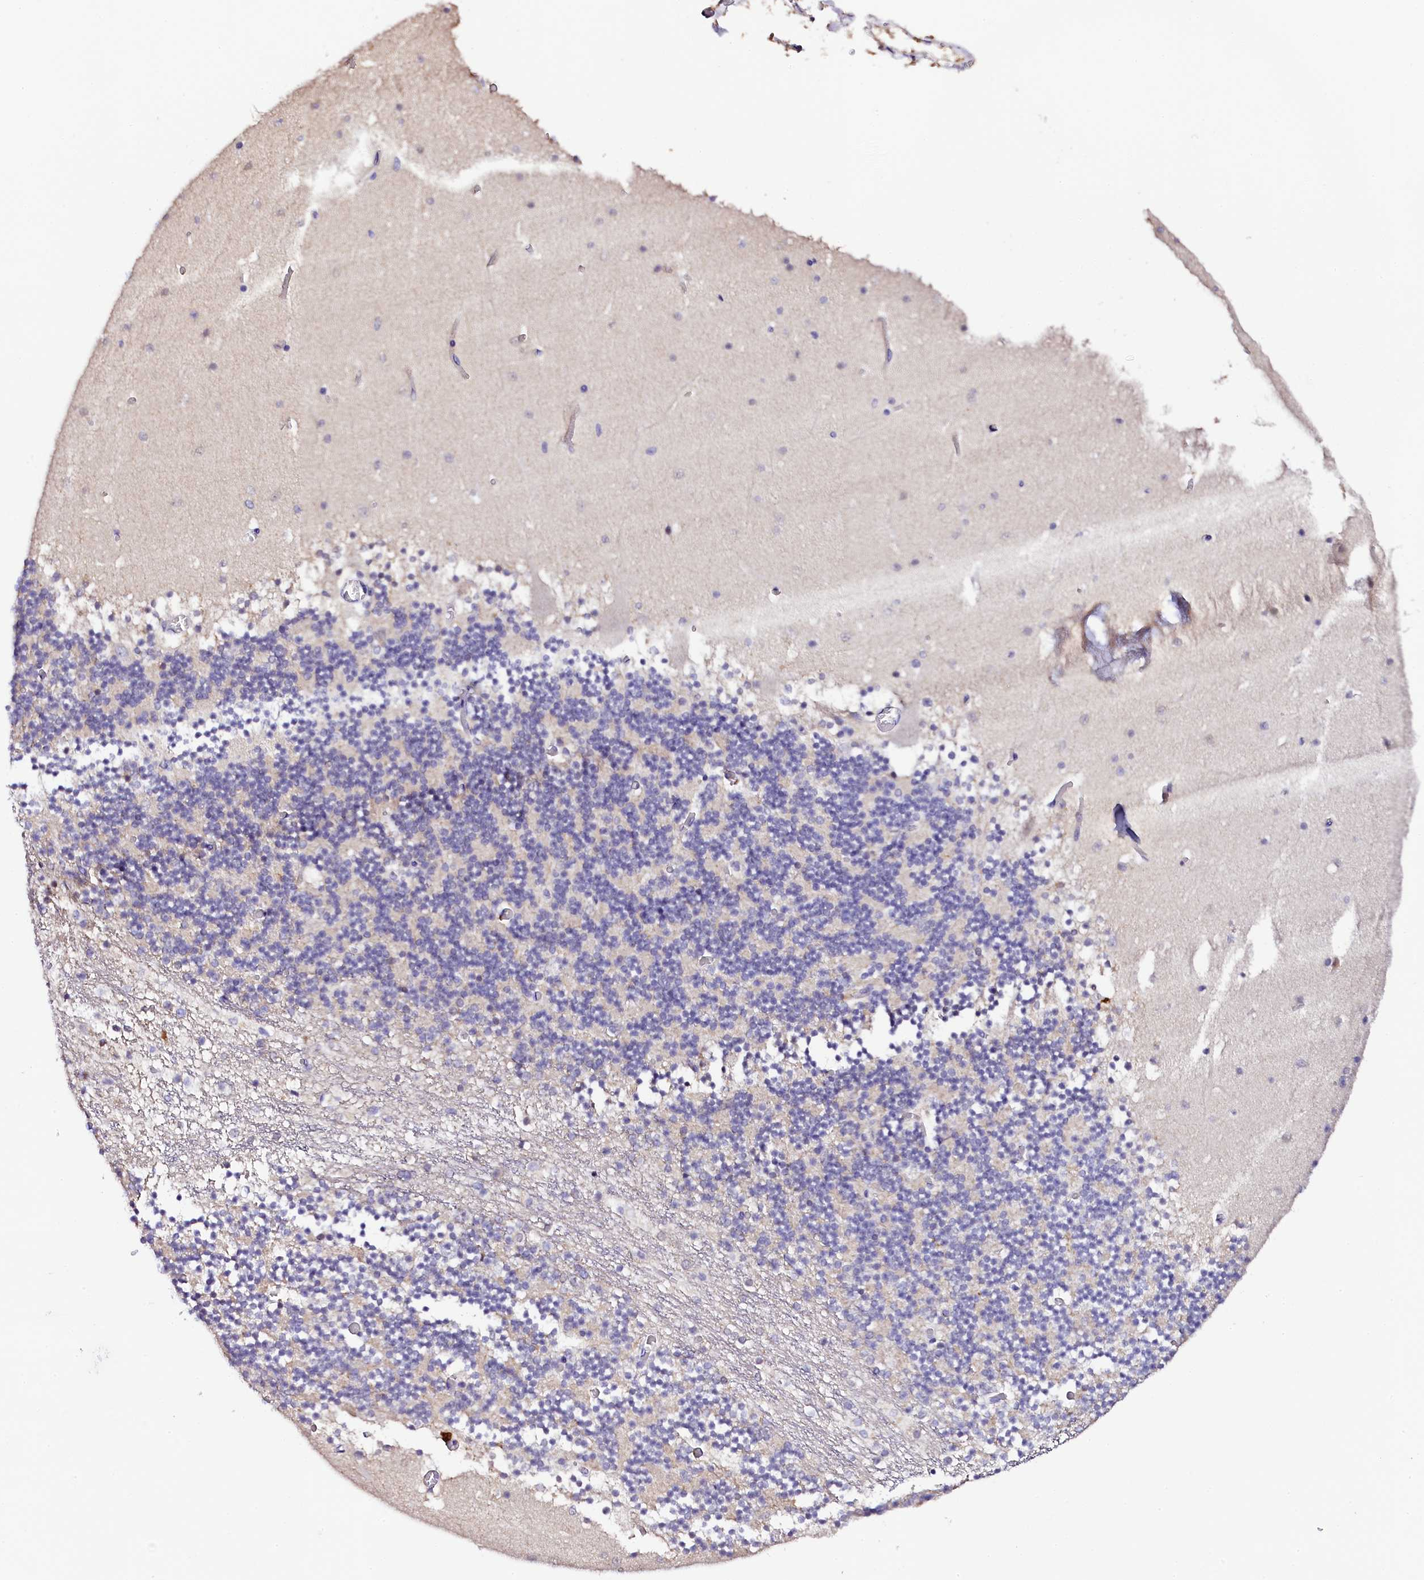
{"staining": {"intensity": "negative", "quantity": "none", "location": "none"}, "tissue": "cerebellum", "cell_type": "Cells in granular layer", "image_type": "normal", "snomed": [{"axis": "morphology", "description": "Normal tissue, NOS"}, {"axis": "topography", "description": "Cerebellum"}], "caption": "IHC of benign cerebellum reveals no positivity in cells in granular layer. The staining was performed using DAB (3,3'-diaminobenzidine) to visualize the protein expression in brown, while the nuclei were stained in blue with hematoxylin (Magnification: 20x).", "gene": "NAA16", "patient": {"sex": "female", "age": 28}}